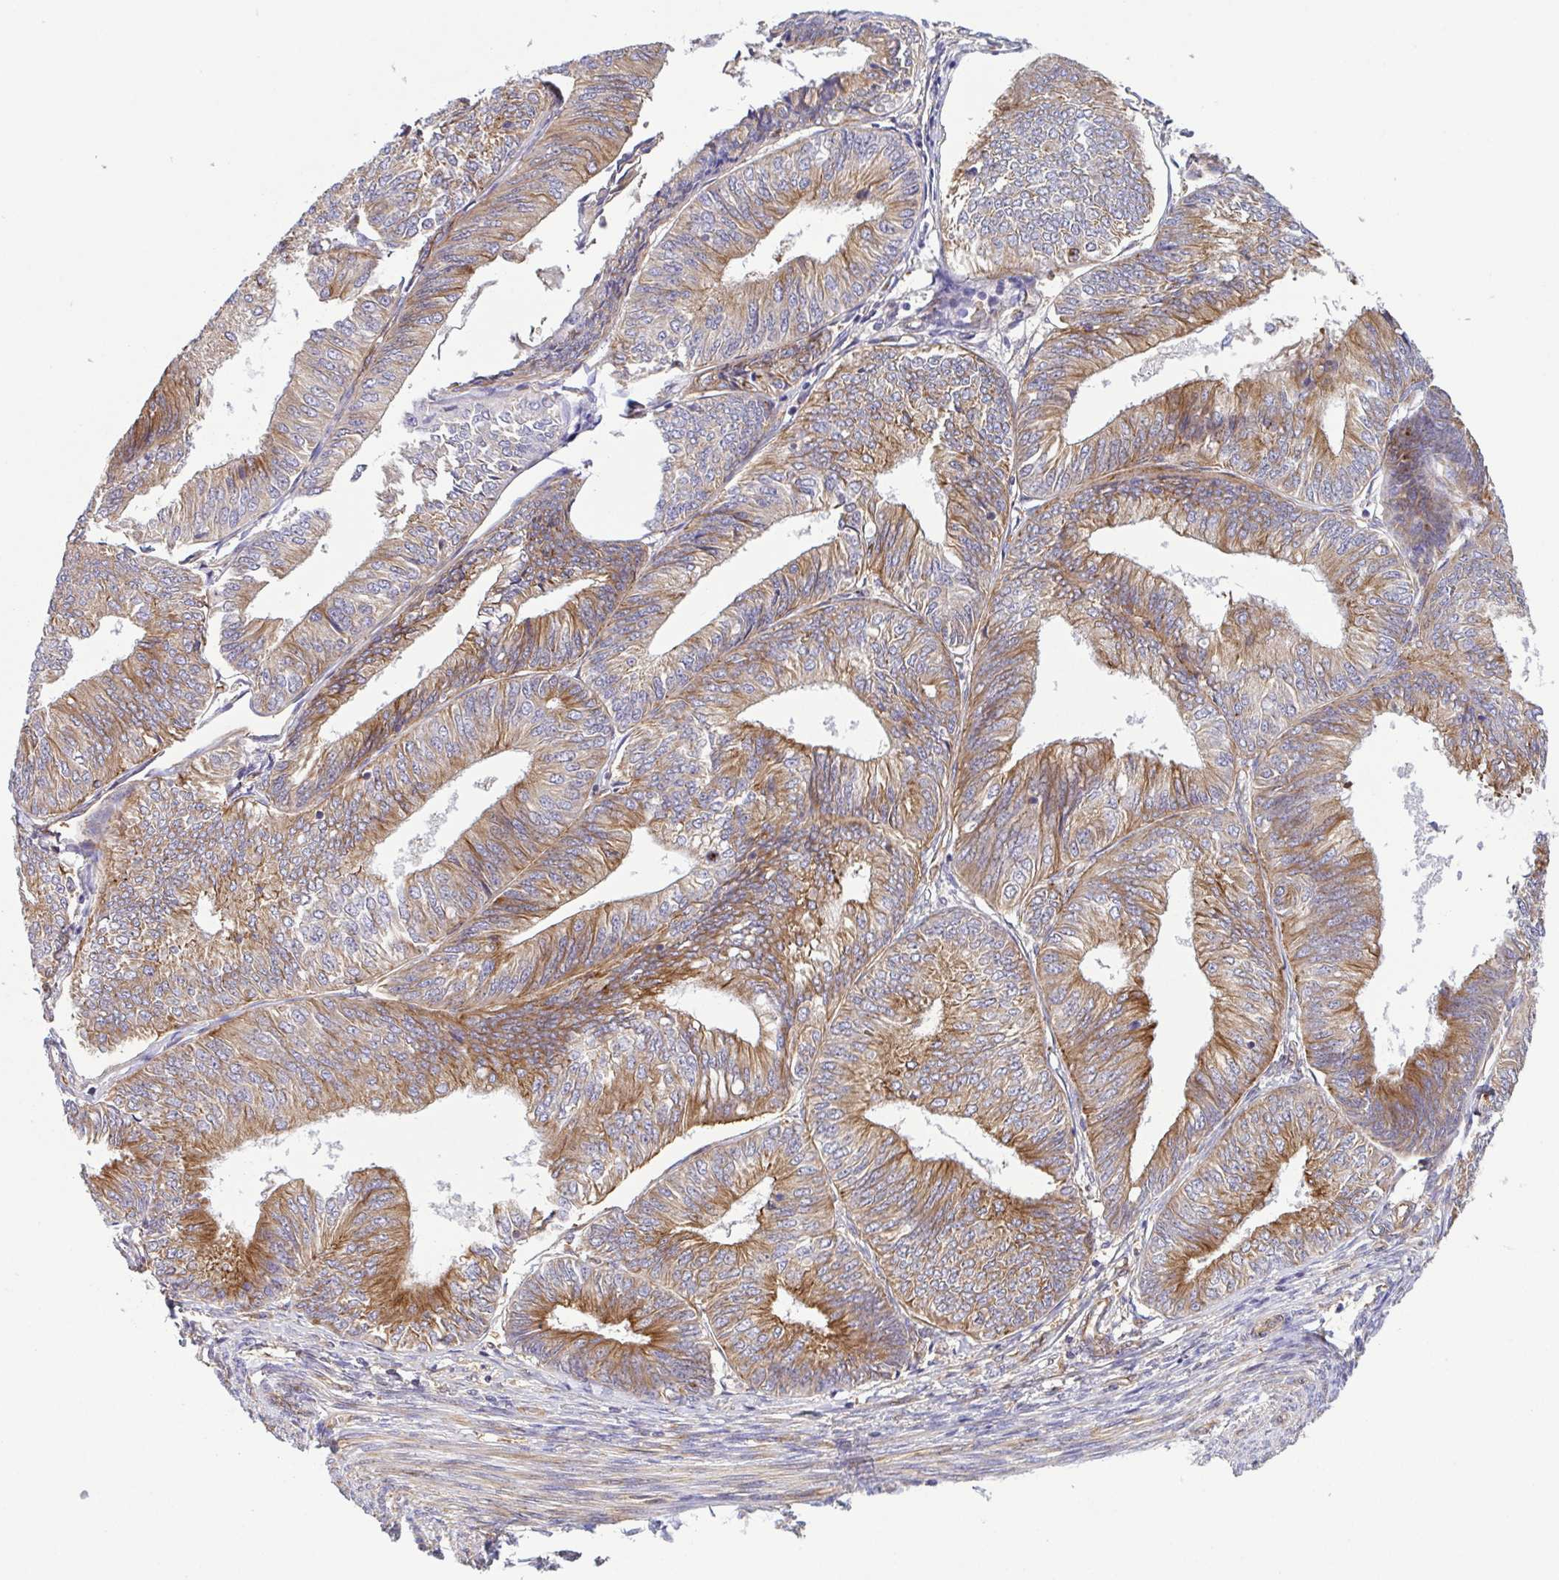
{"staining": {"intensity": "moderate", "quantity": "25%-75%", "location": "cytoplasmic/membranous"}, "tissue": "endometrial cancer", "cell_type": "Tumor cells", "image_type": "cancer", "snomed": [{"axis": "morphology", "description": "Adenocarcinoma, NOS"}, {"axis": "topography", "description": "Endometrium"}], "caption": "Adenocarcinoma (endometrial) was stained to show a protein in brown. There is medium levels of moderate cytoplasmic/membranous expression in about 25%-75% of tumor cells.", "gene": "KIF5B", "patient": {"sex": "female", "age": 58}}